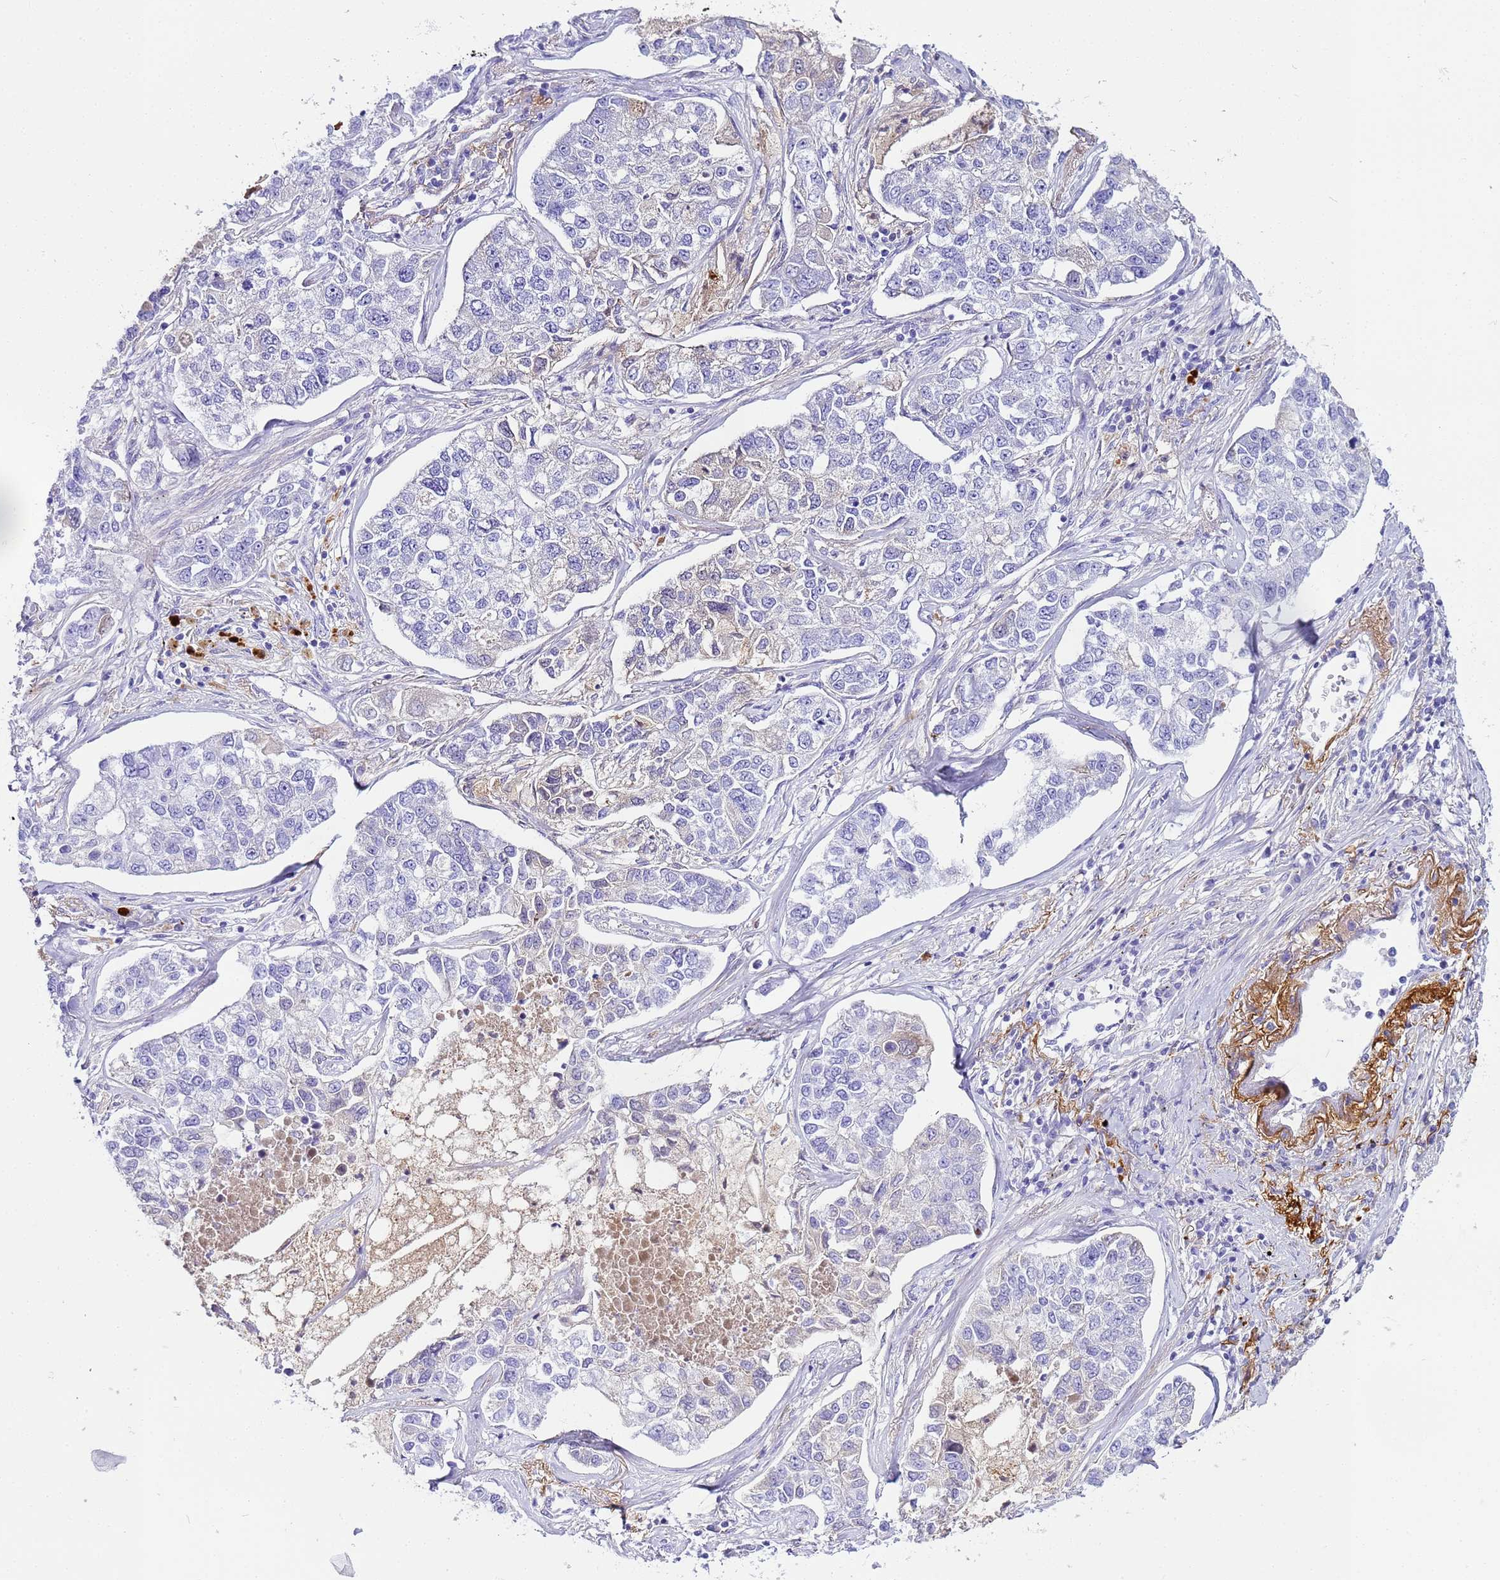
{"staining": {"intensity": "negative", "quantity": "none", "location": "none"}, "tissue": "lung cancer", "cell_type": "Tumor cells", "image_type": "cancer", "snomed": [{"axis": "morphology", "description": "Adenocarcinoma, NOS"}, {"axis": "topography", "description": "Lung"}], "caption": "Human lung adenocarcinoma stained for a protein using immunohistochemistry (IHC) shows no positivity in tumor cells.", "gene": "CFHR2", "patient": {"sex": "male", "age": 49}}